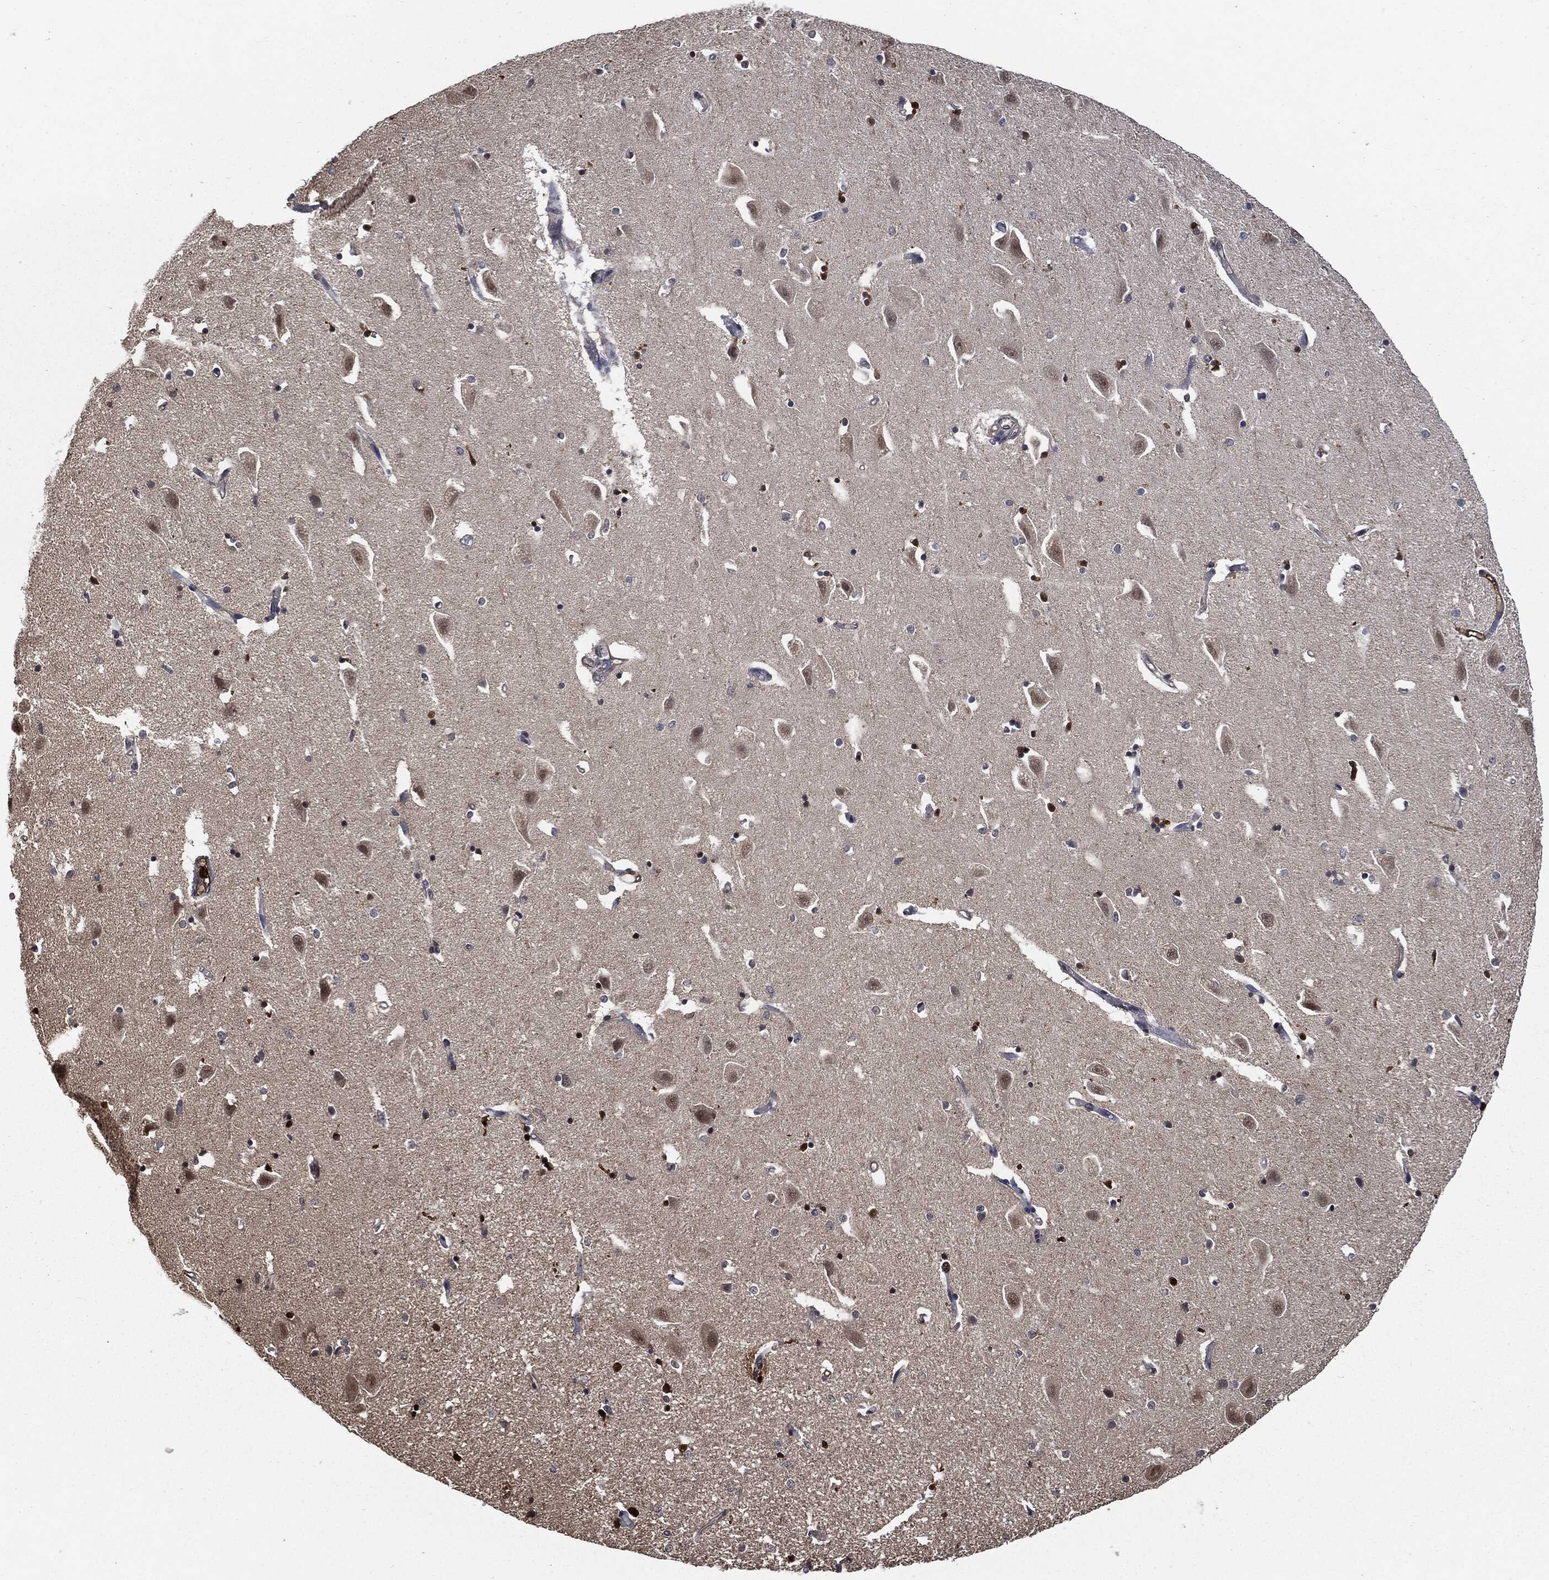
{"staining": {"intensity": "moderate", "quantity": "<25%", "location": "nuclear"}, "tissue": "hippocampus", "cell_type": "Glial cells", "image_type": "normal", "snomed": [{"axis": "morphology", "description": "Normal tissue, NOS"}, {"axis": "topography", "description": "Lateral ventricle wall"}, {"axis": "topography", "description": "Hippocampus"}], "caption": "DAB (3,3'-diaminobenzidine) immunohistochemical staining of benign hippocampus exhibits moderate nuclear protein staining in about <25% of glial cells.", "gene": "S100A9", "patient": {"sex": "female", "age": 63}}